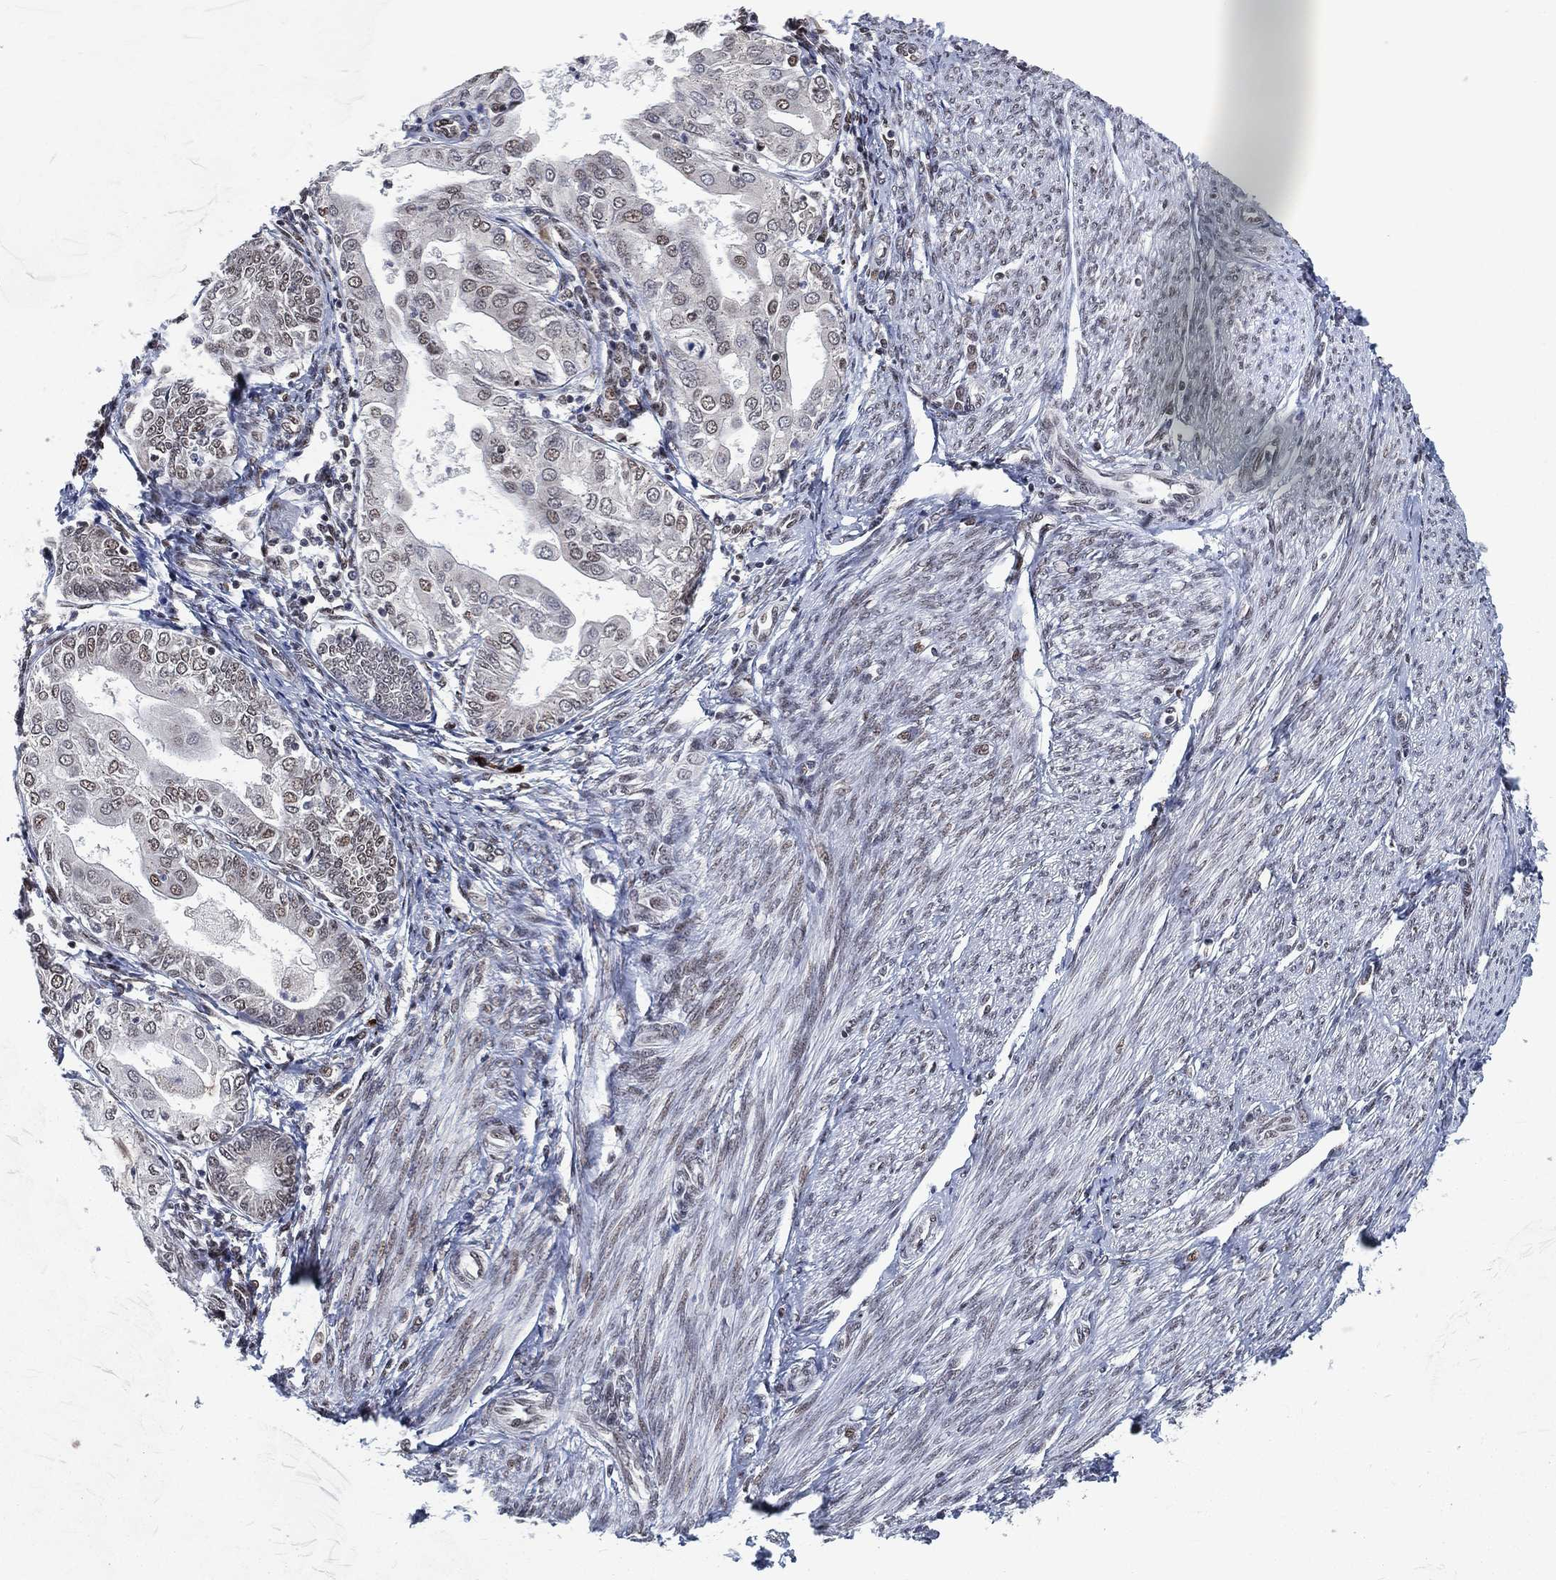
{"staining": {"intensity": "negative", "quantity": "none", "location": "none"}, "tissue": "endometrial cancer", "cell_type": "Tumor cells", "image_type": "cancer", "snomed": [{"axis": "morphology", "description": "Adenocarcinoma, NOS"}, {"axis": "topography", "description": "Endometrium"}], "caption": "Endometrial cancer was stained to show a protein in brown. There is no significant expression in tumor cells.", "gene": "YLPM1", "patient": {"sex": "female", "age": 68}}